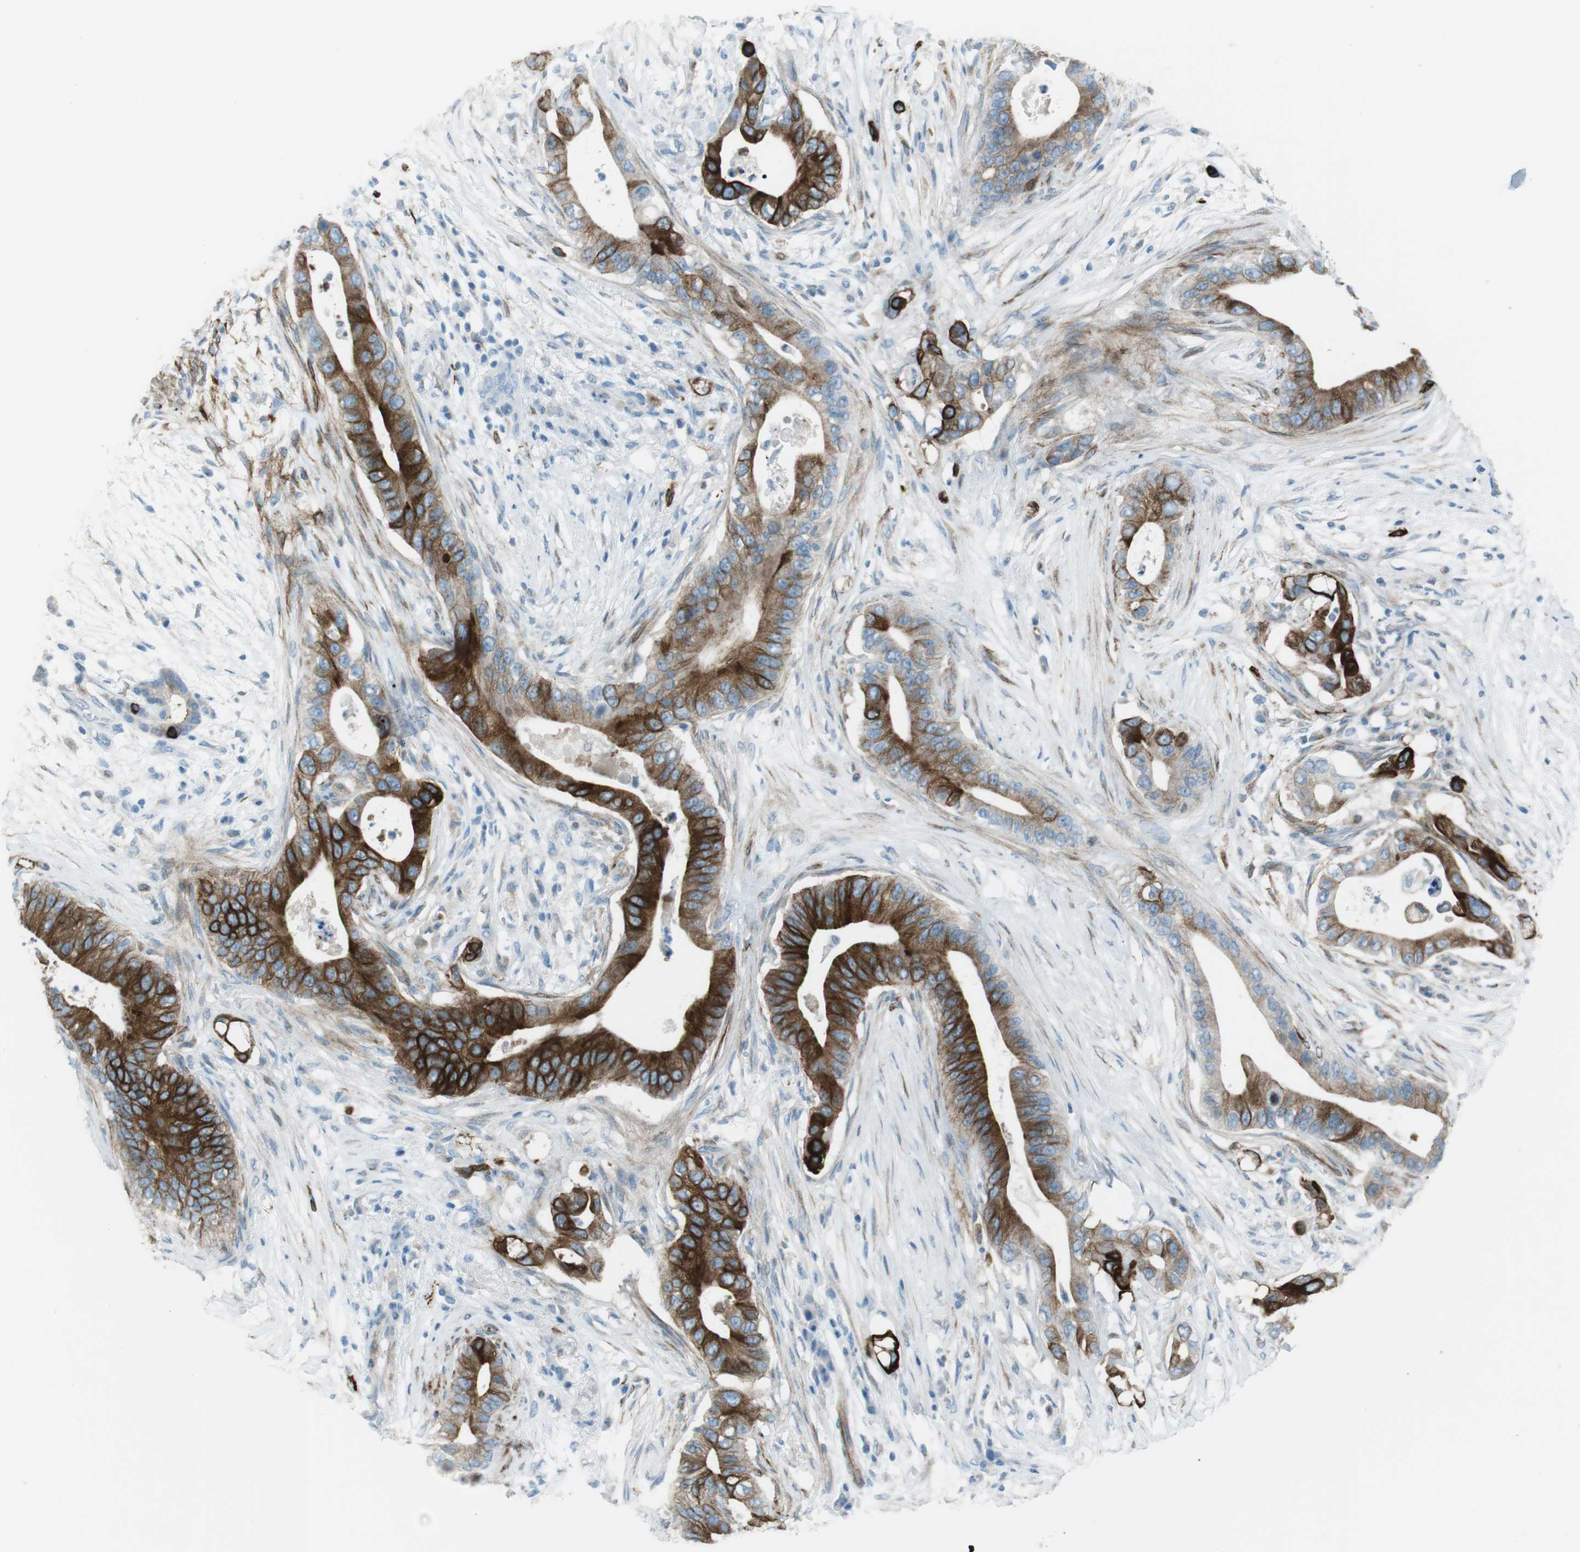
{"staining": {"intensity": "strong", "quantity": ">75%", "location": "cytoplasmic/membranous"}, "tissue": "pancreatic cancer", "cell_type": "Tumor cells", "image_type": "cancer", "snomed": [{"axis": "morphology", "description": "Adenocarcinoma, NOS"}, {"axis": "topography", "description": "Pancreas"}], "caption": "A brown stain labels strong cytoplasmic/membranous staining of a protein in pancreatic cancer (adenocarcinoma) tumor cells.", "gene": "TUBB2A", "patient": {"sex": "male", "age": 77}}